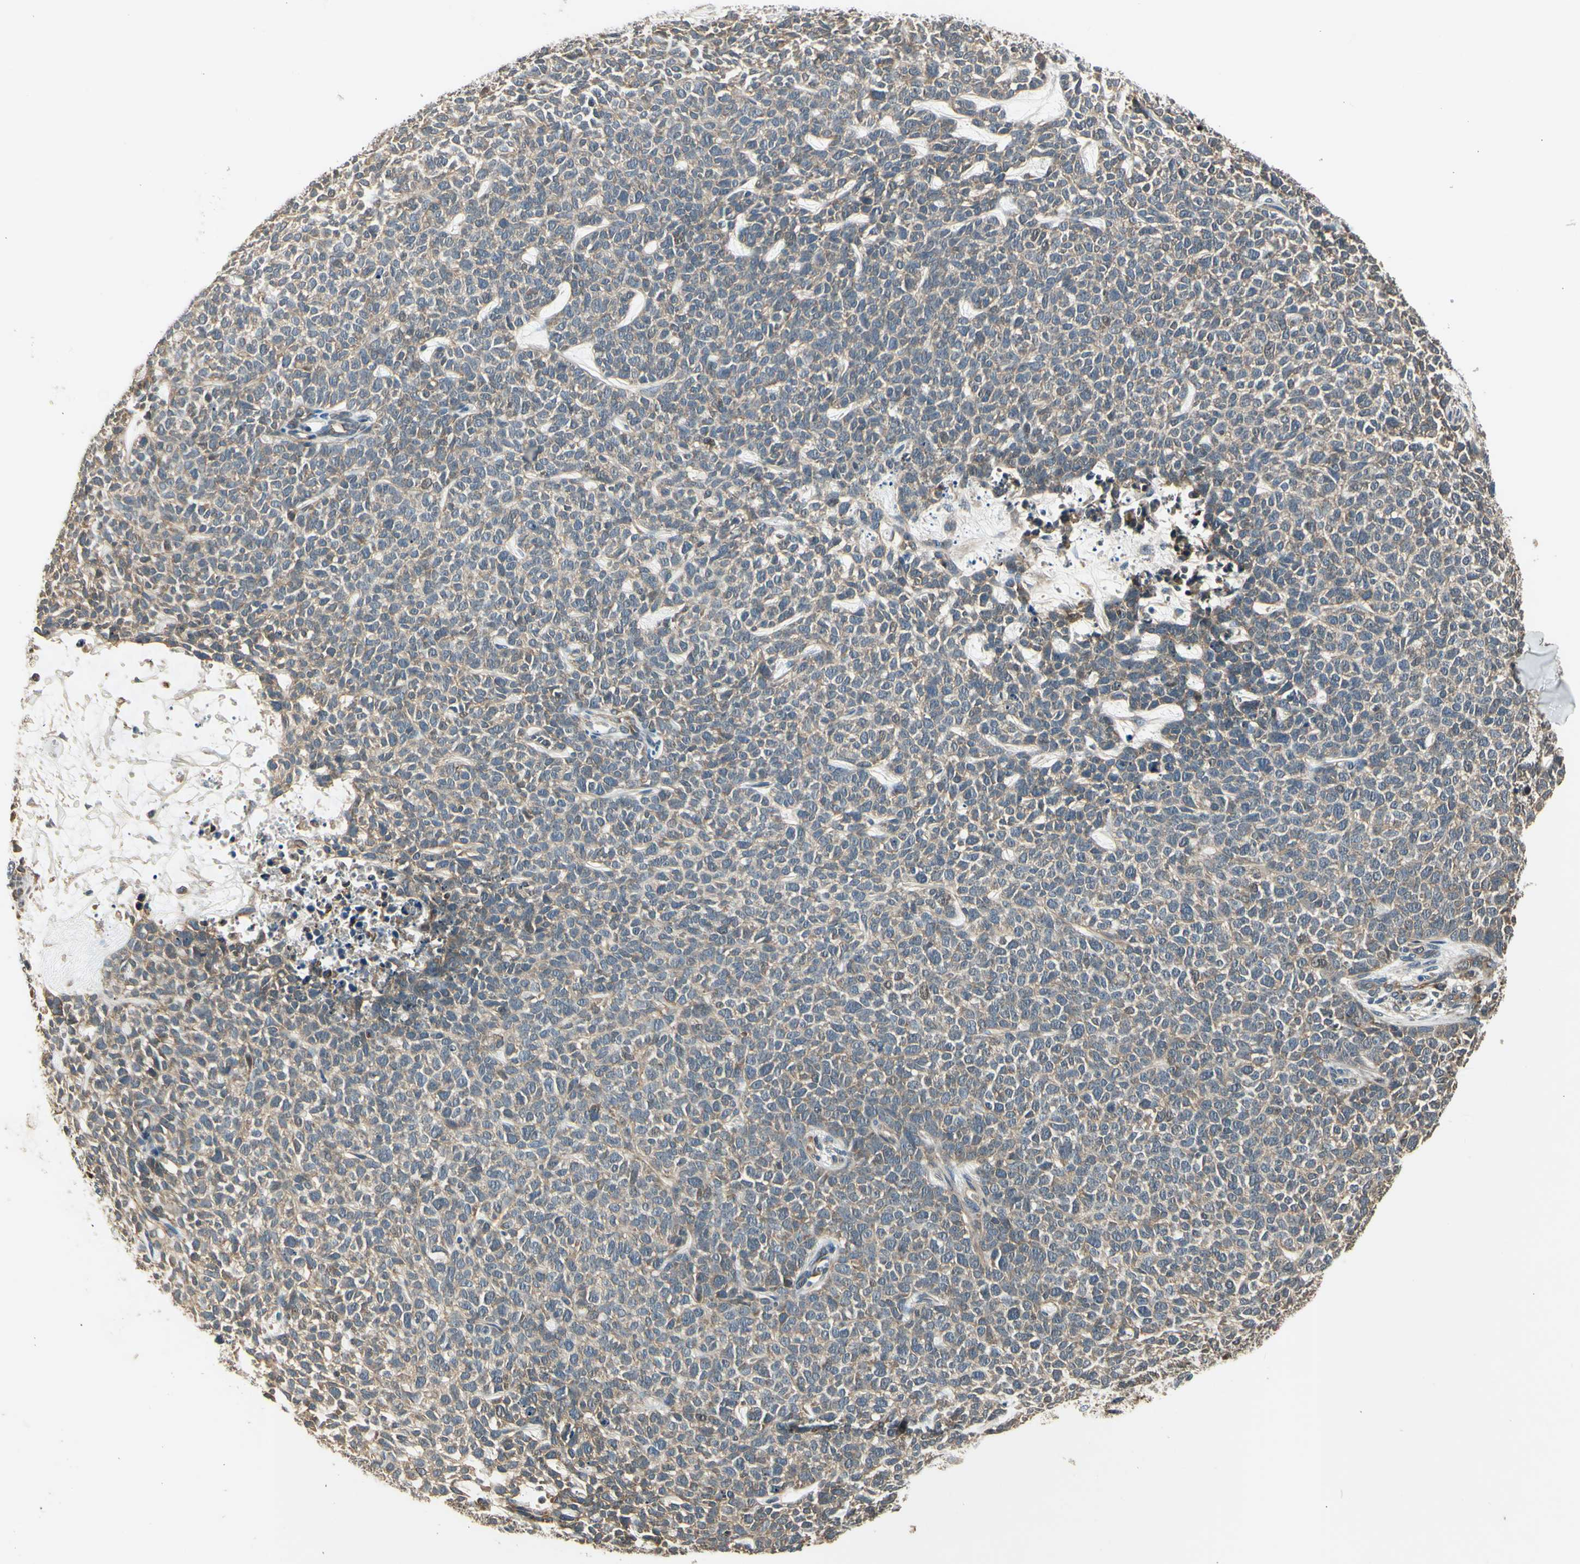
{"staining": {"intensity": "weak", "quantity": "25%-75%", "location": "cytoplasmic/membranous"}, "tissue": "skin cancer", "cell_type": "Tumor cells", "image_type": "cancer", "snomed": [{"axis": "morphology", "description": "Basal cell carcinoma"}, {"axis": "topography", "description": "Skin"}], "caption": "Weak cytoplasmic/membranous protein staining is seen in about 25%-75% of tumor cells in skin cancer.", "gene": "EFNB2", "patient": {"sex": "female", "age": 84}}